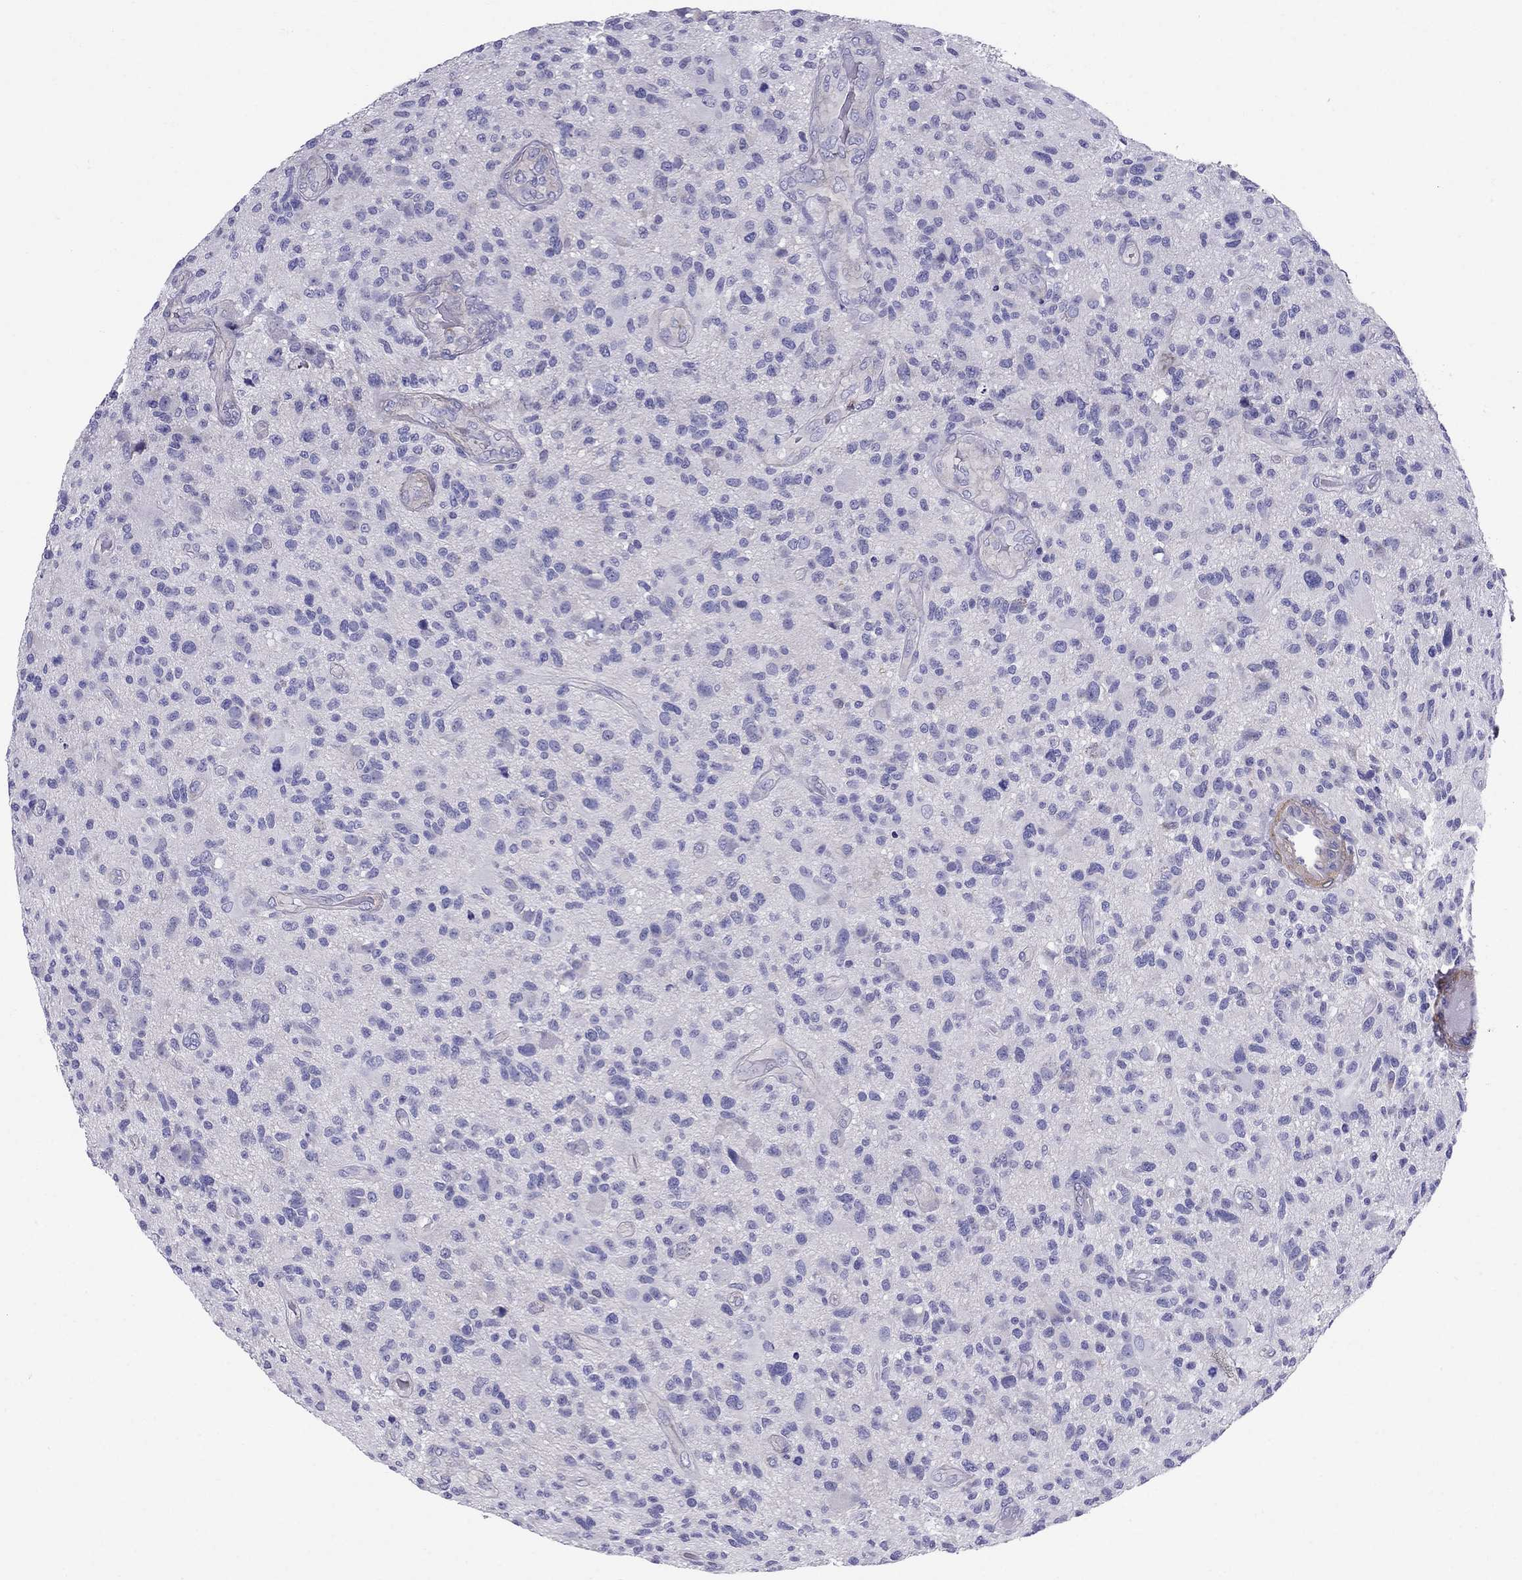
{"staining": {"intensity": "negative", "quantity": "none", "location": "none"}, "tissue": "glioma", "cell_type": "Tumor cells", "image_type": "cancer", "snomed": [{"axis": "morphology", "description": "Glioma, malignant, High grade"}, {"axis": "topography", "description": "Brain"}], "caption": "High magnification brightfield microscopy of glioma stained with DAB (3,3'-diaminobenzidine) (brown) and counterstained with hematoxylin (blue): tumor cells show no significant positivity.", "gene": "GPR50", "patient": {"sex": "male", "age": 47}}